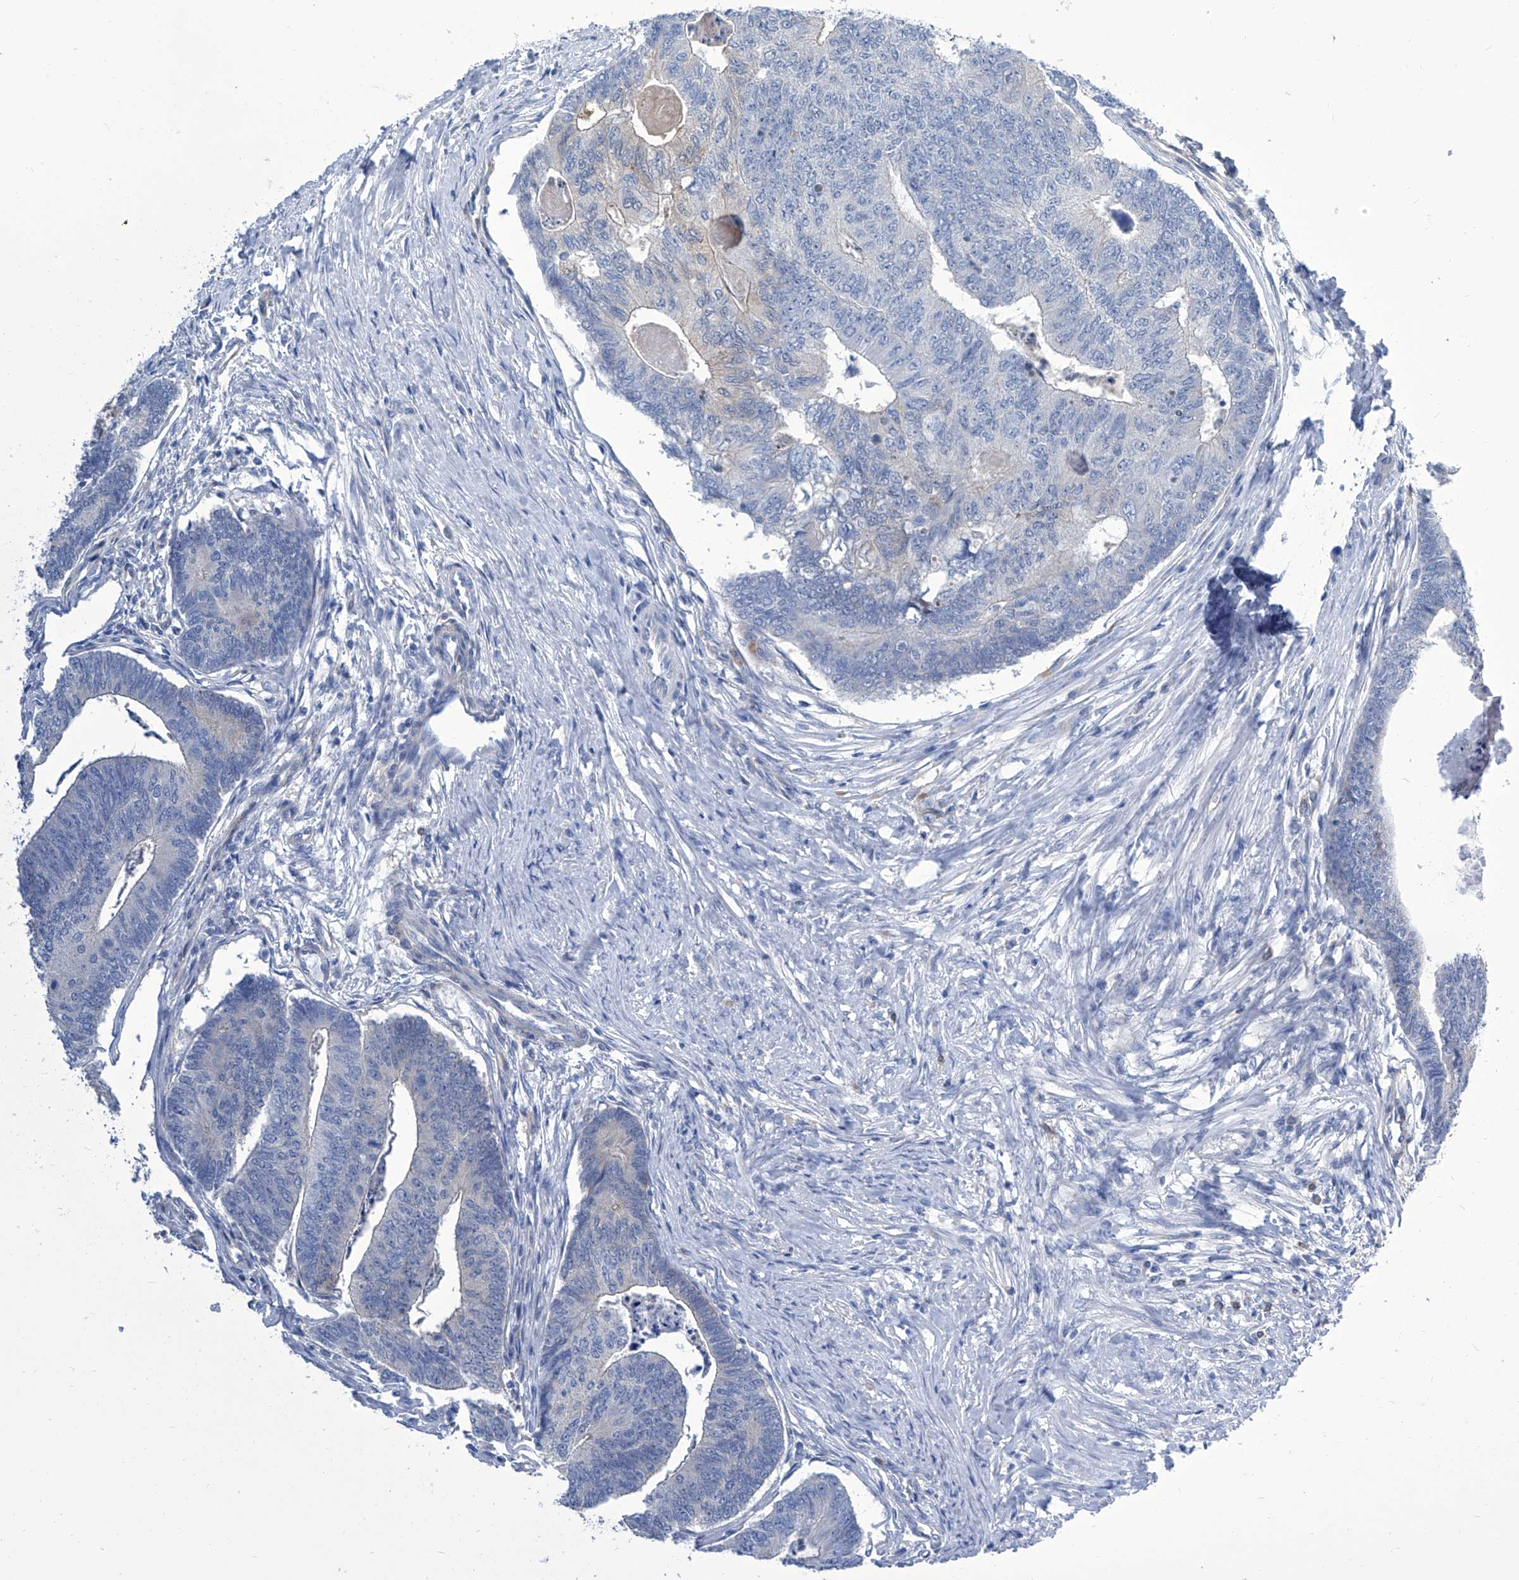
{"staining": {"intensity": "negative", "quantity": "none", "location": "none"}, "tissue": "colorectal cancer", "cell_type": "Tumor cells", "image_type": "cancer", "snomed": [{"axis": "morphology", "description": "Adenocarcinoma, NOS"}, {"axis": "topography", "description": "Colon"}], "caption": "This is an immunohistochemistry micrograph of human colorectal cancer. There is no positivity in tumor cells.", "gene": "IMPA2", "patient": {"sex": "female", "age": 67}}